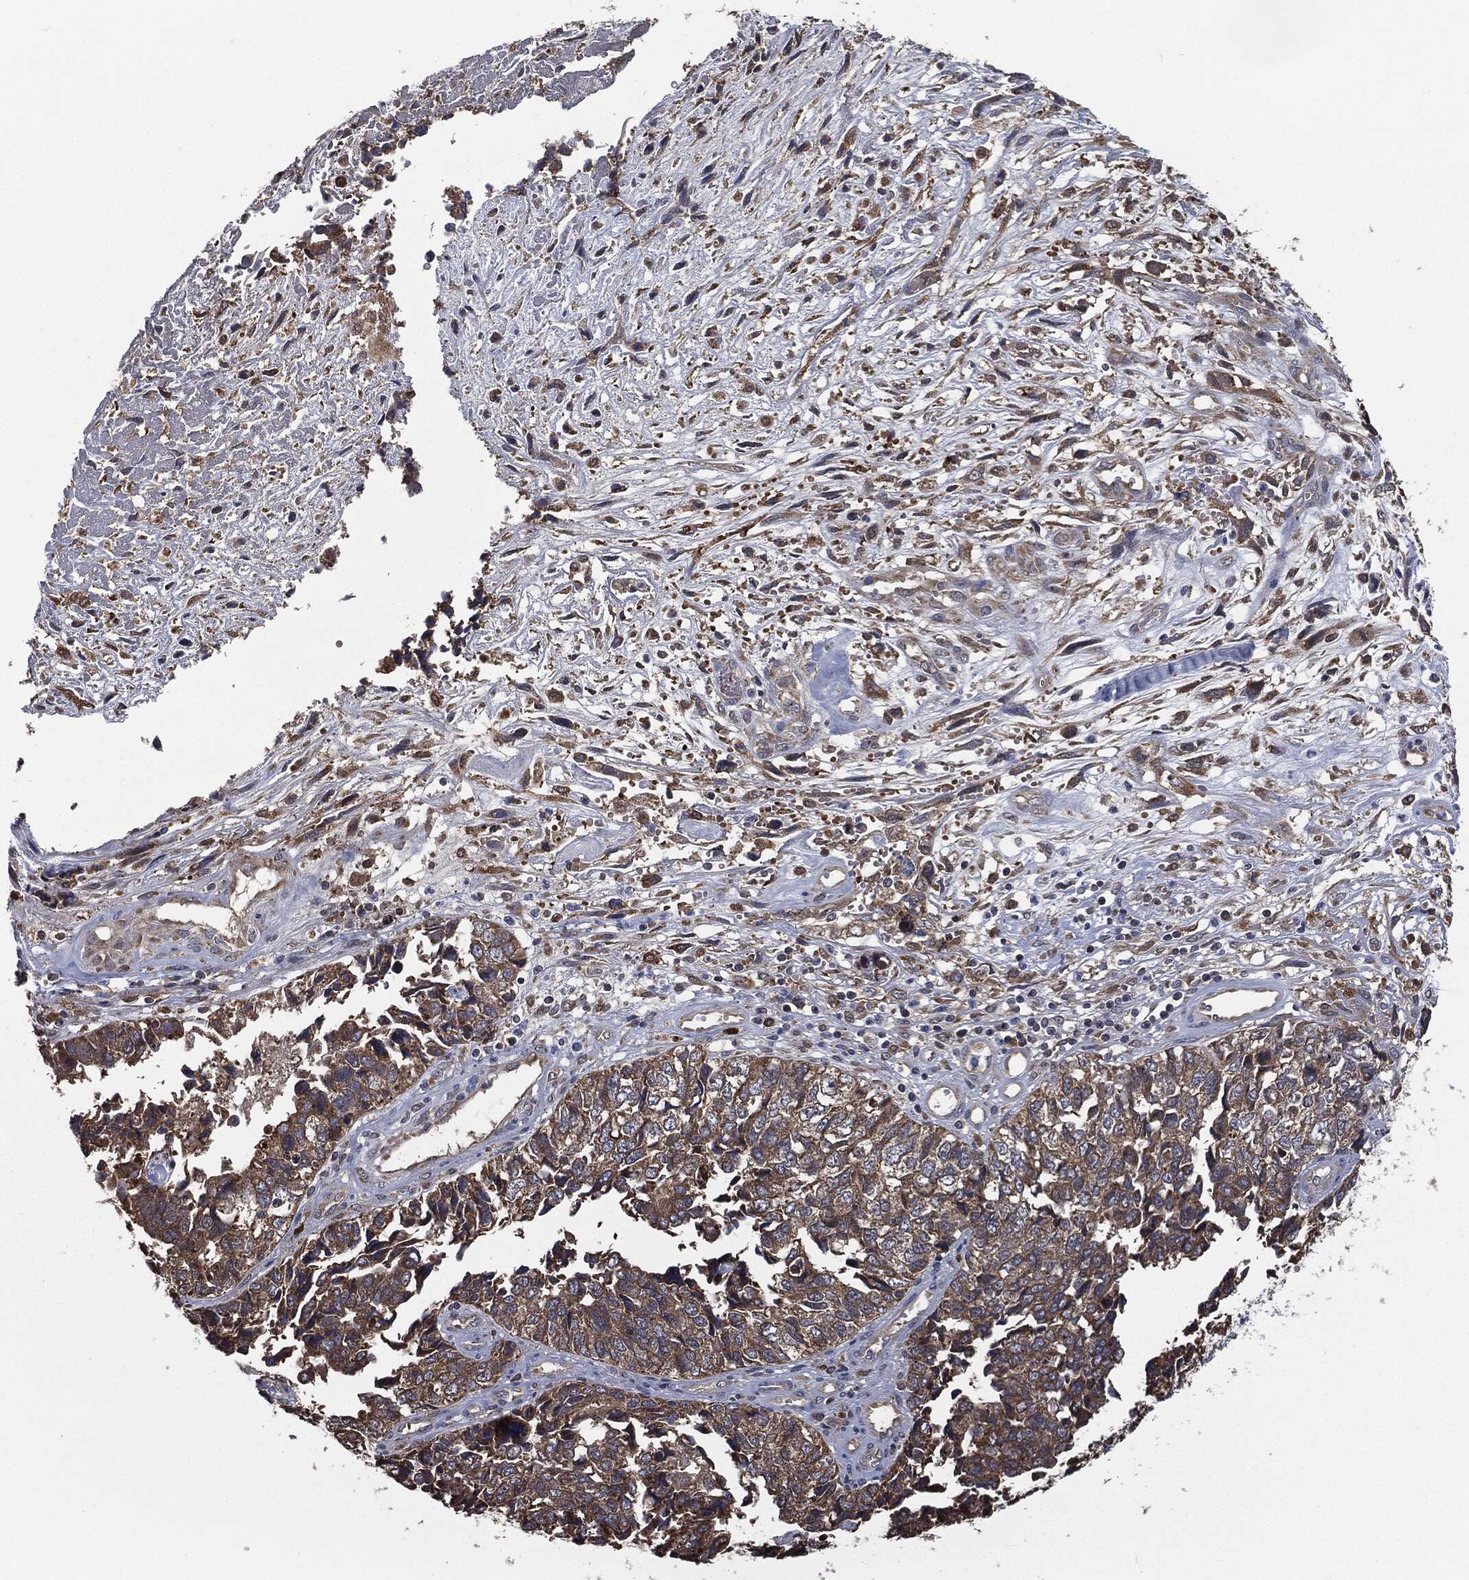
{"staining": {"intensity": "moderate", "quantity": "25%-75%", "location": "cytoplasmic/membranous"}, "tissue": "cervical cancer", "cell_type": "Tumor cells", "image_type": "cancer", "snomed": [{"axis": "morphology", "description": "Squamous cell carcinoma, NOS"}, {"axis": "topography", "description": "Cervix"}], "caption": "Human cervical cancer (squamous cell carcinoma) stained with a brown dye displays moderate cytoplasmic/membranous positive staining in approximately 25%-75% of tumor cells.", "gene": "PRDX4", "patient": {"sex": "female", "age": 63}}